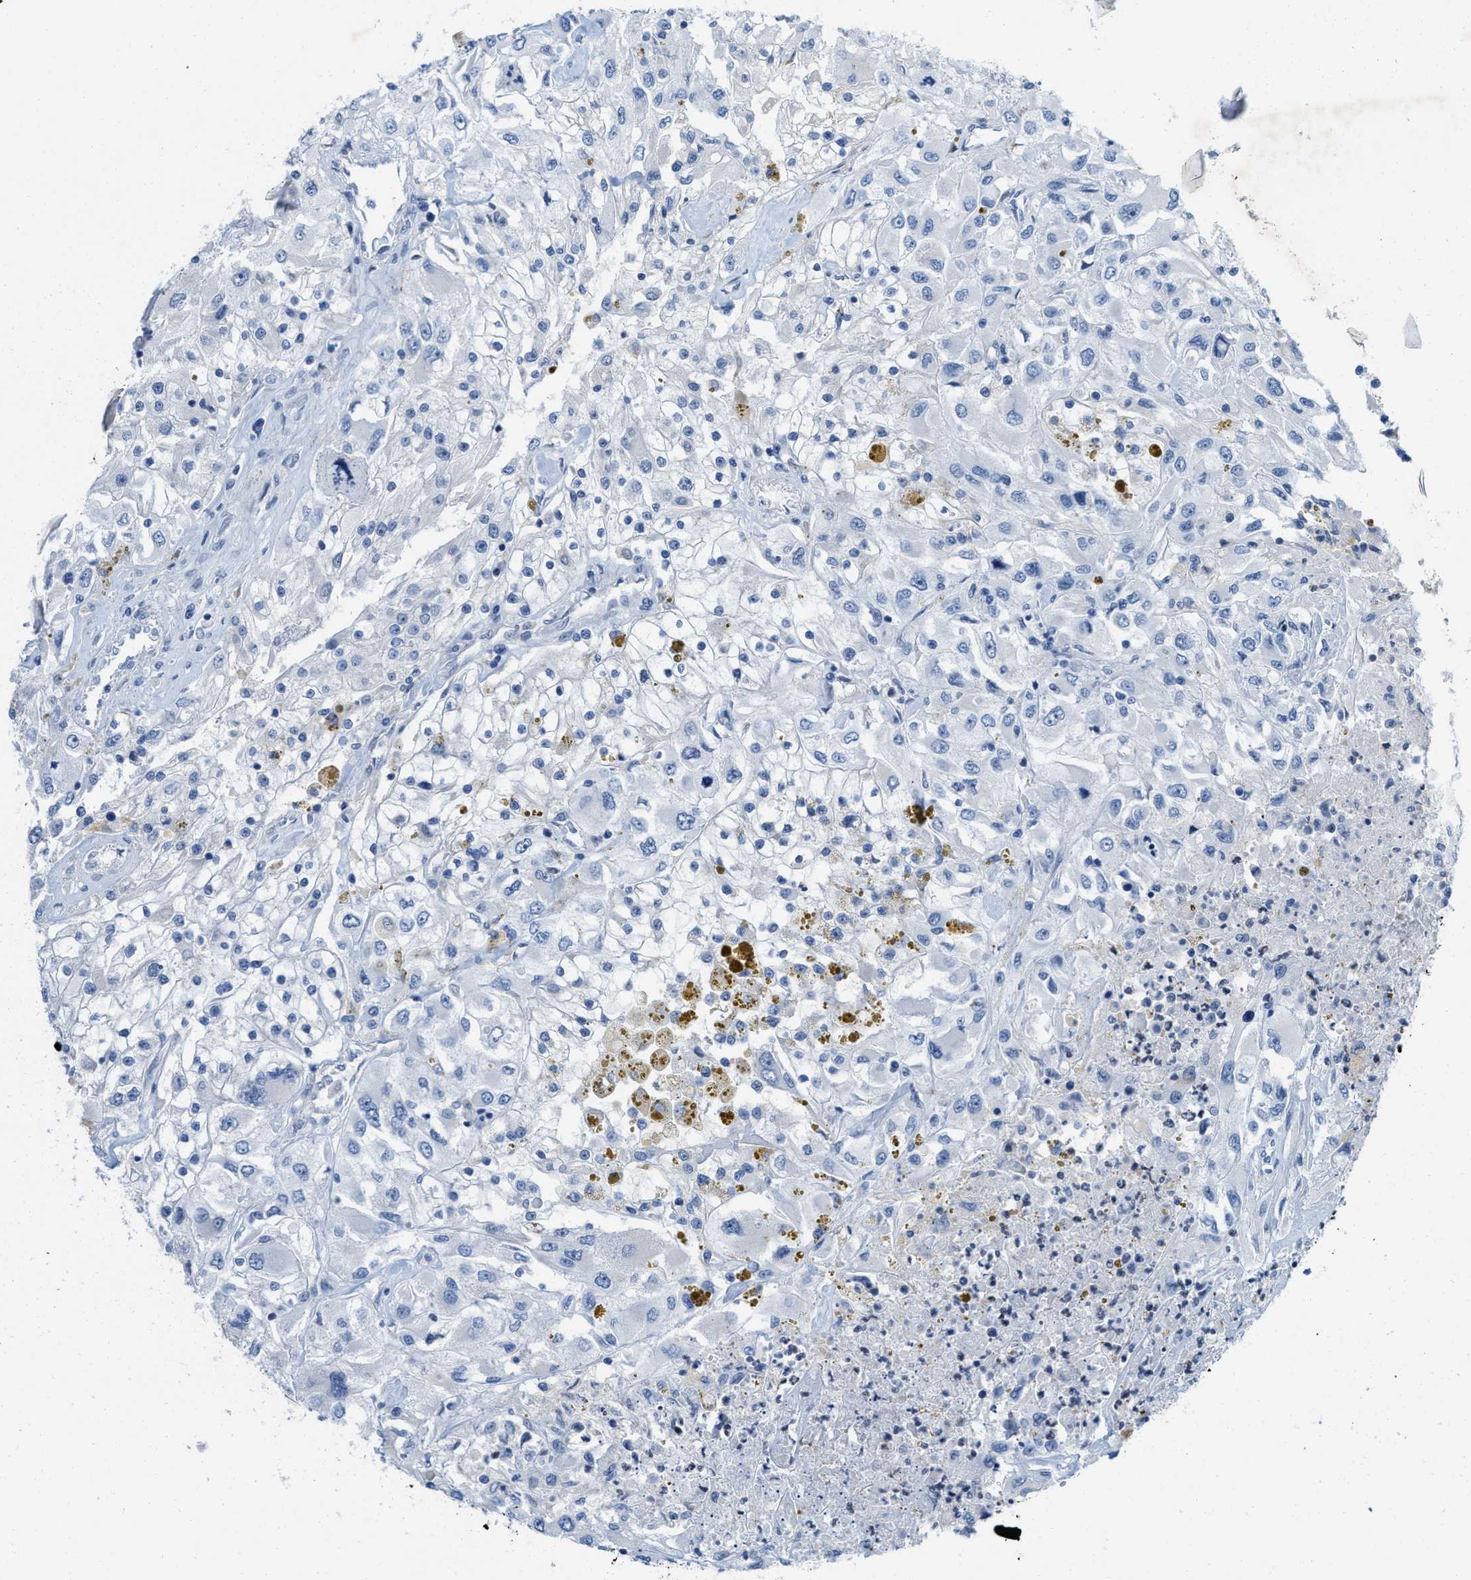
{"staining": {"intensity": "negative", "quantity": "none", "location": "none"}, "tissue": "renal cancer", "cell_type": "Tumor cells", "image_type": "cancer", "snomed": [{"axis": "morphology", "description": "Adenocarcinoma, NOS"}, {"axis": "topography", "description": "Kidney"}], "caption": "Tumor cells are negative for brown protein staining in renal adenocarcinoma.", "gene": "CPA2", "patient": {"sex": "female", "age": 52}}